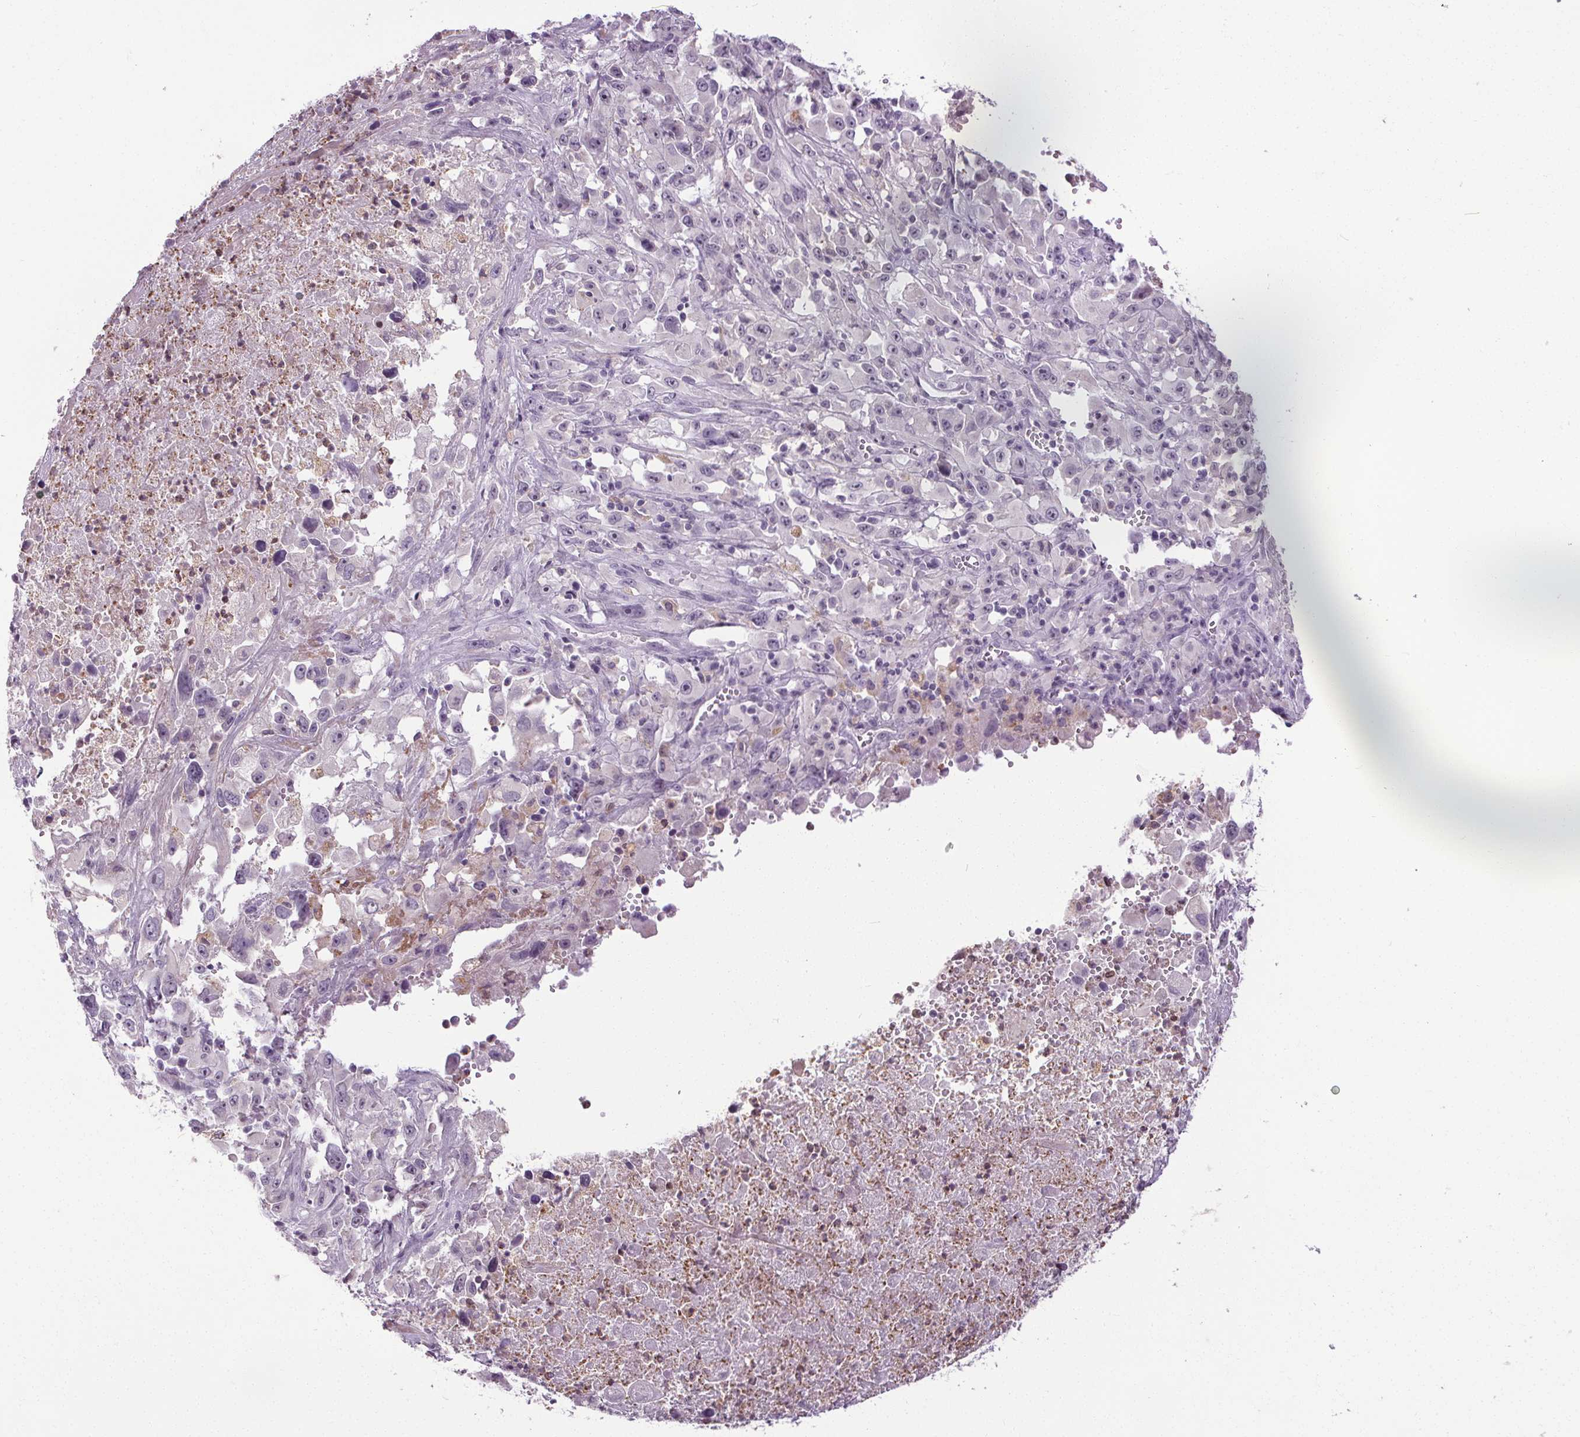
{"staining": {"intensity": "negative", "quantity": "none", "location": "none"}, "tissue": "melanoma", "cell_type": "Tumor cells", "image_type": "cancer", "snomed": [{"axis": "morphology", "description": "Malignant melanoma, Metastatic site"}, {"axis": "topography", "description": "Soft tissue"}], "caption": "Malignant melanoma (metastatic site) was stained to show a protein in brown. There is no significant expression in tumor cells.", "gene": "TMEM240", "patient": {"sex": "male", "age": 50}}